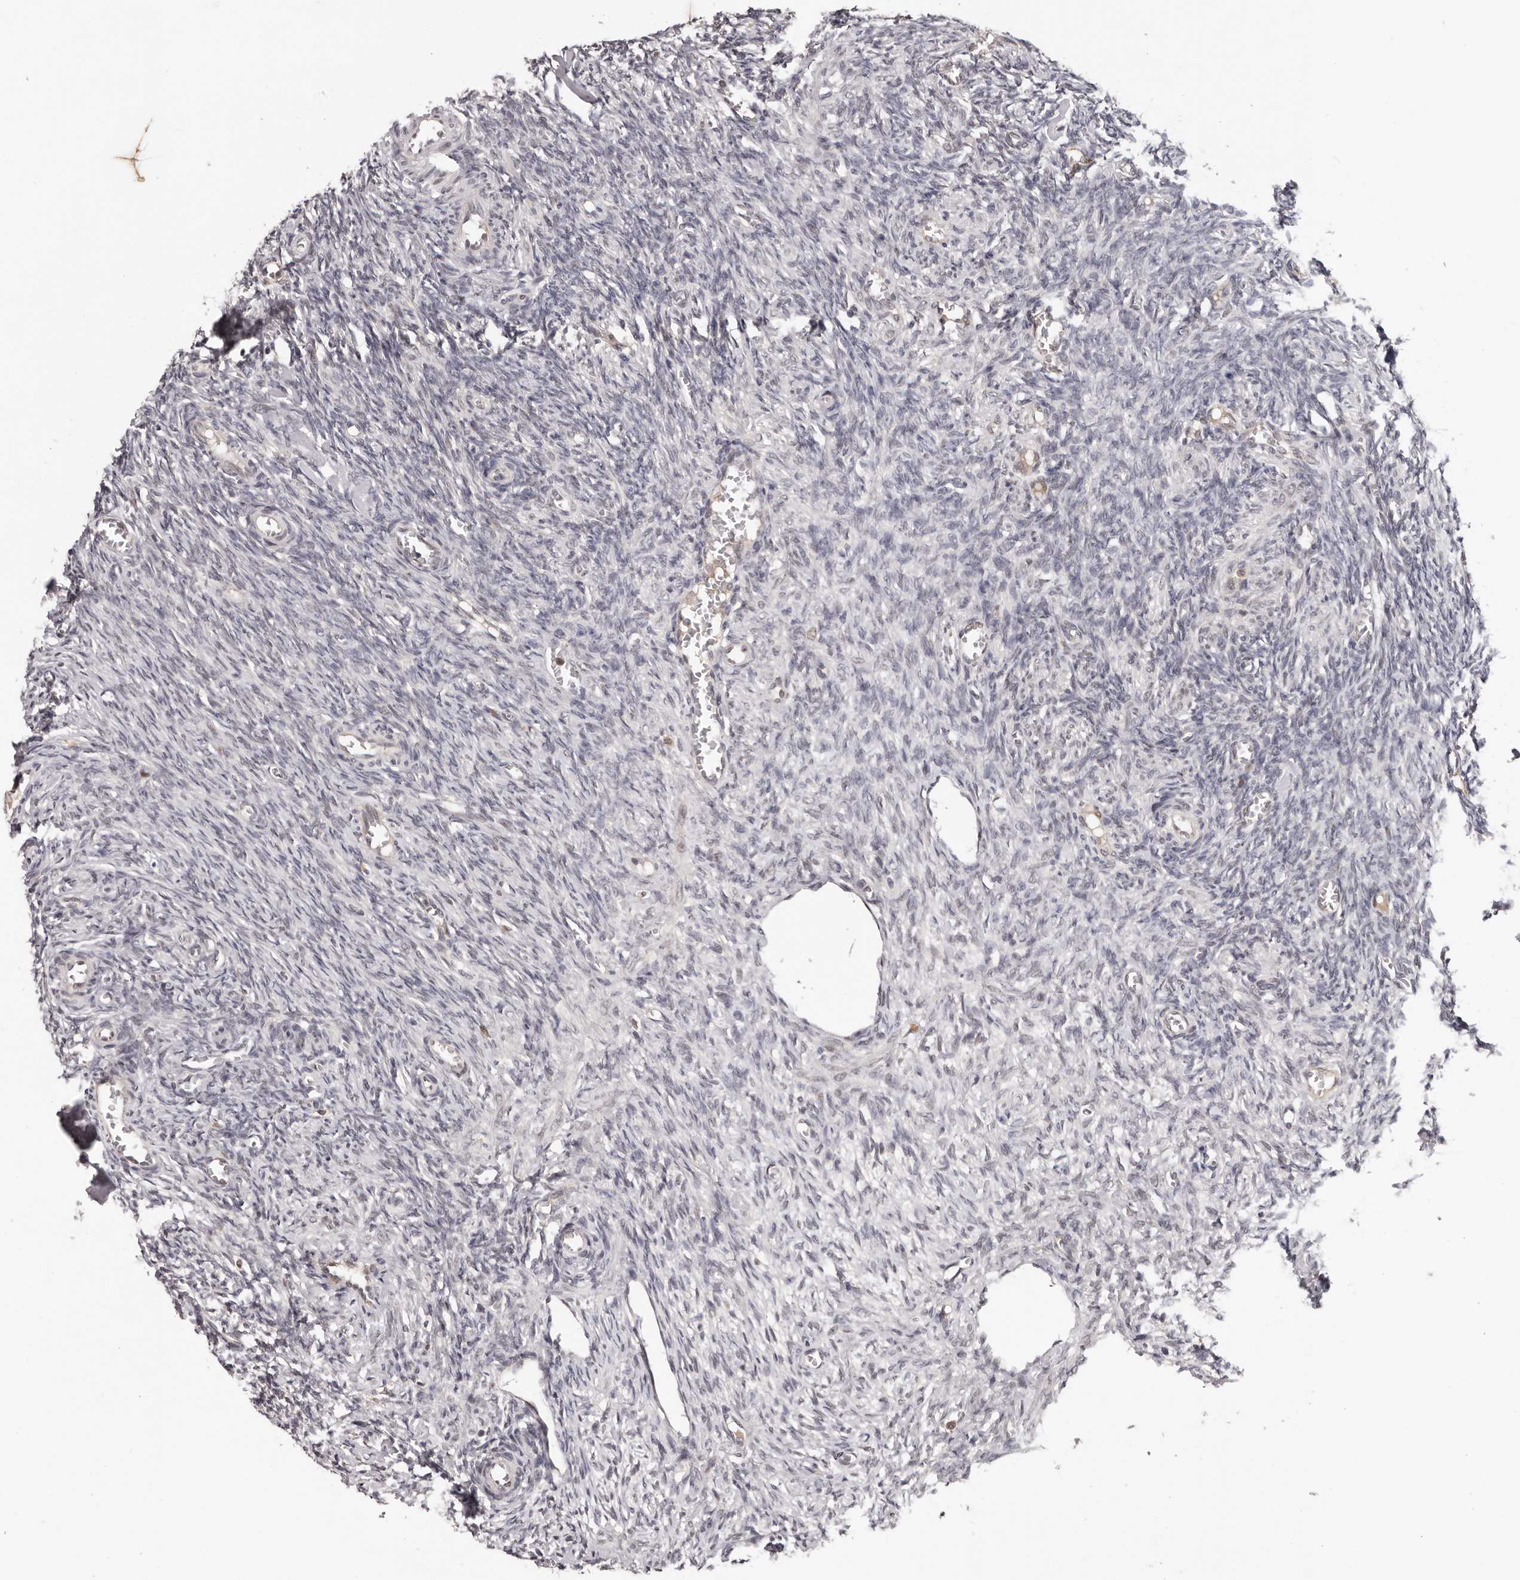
{"staining": {"intensity": "moderate", "quantity": ">75%", "location": "cytoplasmic/membranous,nuclear"}, "tissue": "ovary", "cell_type": "Follicle cells", "image_type": "normal", "snomed": [{"axis": "morphology", "description": "Normal tissue, NOS"}, {"axis": "topography", "description": "Ovary"}], "caption": "High-power microscopy captured an IHC micrograph of normal ovary, revealing moderate cytoplasmic/membranous,nuclear expression in about >75% of follicle cells.", "gene": "TBX5", "patient": {"sex": "female", "age": 27}}